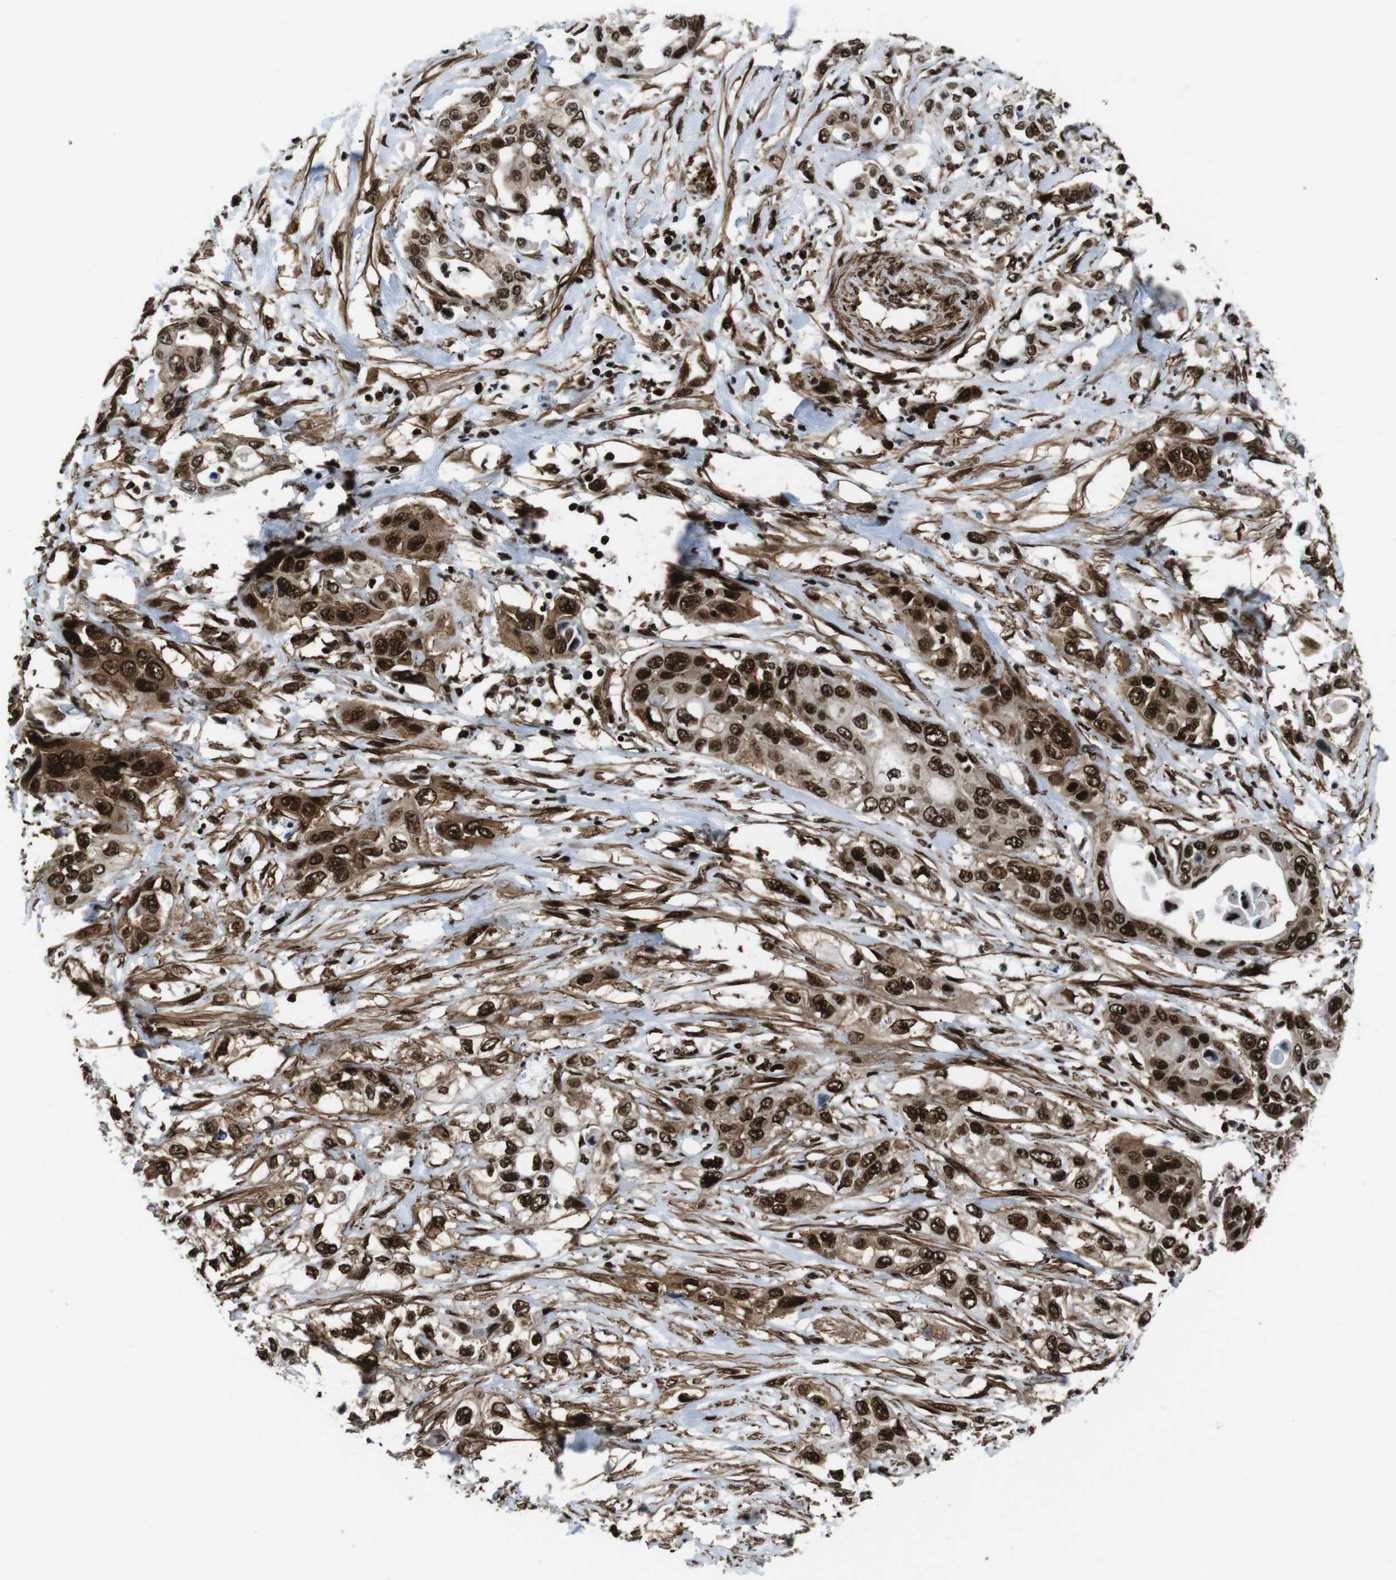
{"staining": {"intensity": "strong", "quantity": ">75%", "location": "nuclear"}, "tissue": "pancreatic cancer", "cell_type": "Tumor cells", "image_type": "cancer", "snomed": [{"axis": "morphology", "description": "Adenocarcinoma, NOS"}, {"axis": "topography", "description": "Pancreas"}], "caption": "Brown immunohistochemical staining in human pancreatic cancer (adenocarcinoma) shows strong nuclear positivity in approximately >75% of tumor cells.", "gene": "HNRNPU", "patient": {"sex": "female", "age": 70}}